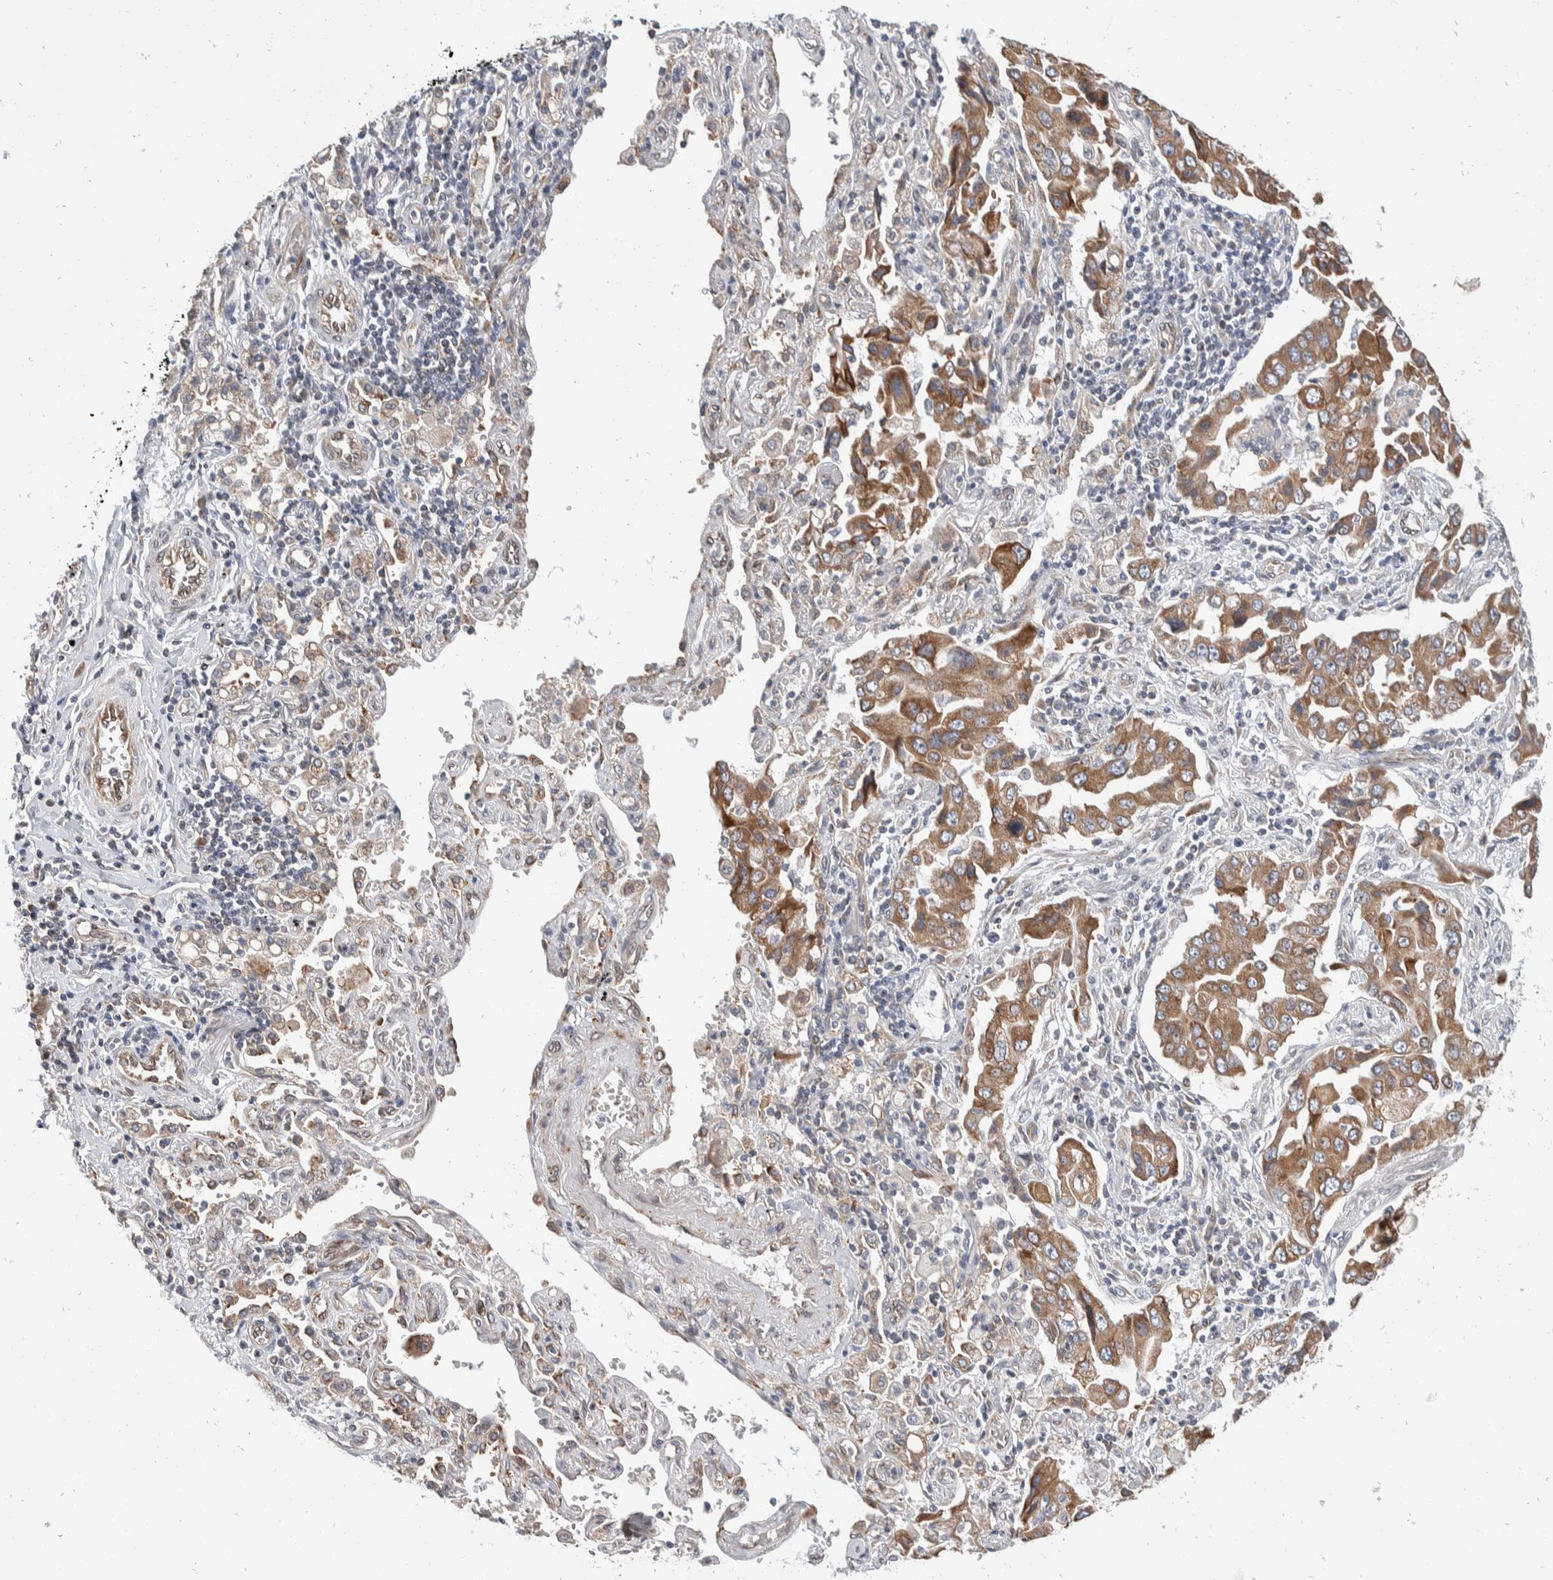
{"staining": {"intensity": "moderate", "quantity": ">75%", "location": "cytoplasmic/membranous"}, "tissue": "lung cancer", "cell_type": "Tumor cells", "image_type": "cancer", "snomed": [{"axis": "morphology", "description": "Adenocarcinoma, NOS"}, {"axis": "topography", "description": "Lung"}], "caption": "The photomicrograph displays immunohistochemical staining of lung cancer (adenocarcinoma). There is moderate cytoplasmic/membranous staining is present in approximately >75% of tumor cells.", "gene": "TMEM245", "patient": {"sex": "female", "age": 65}}